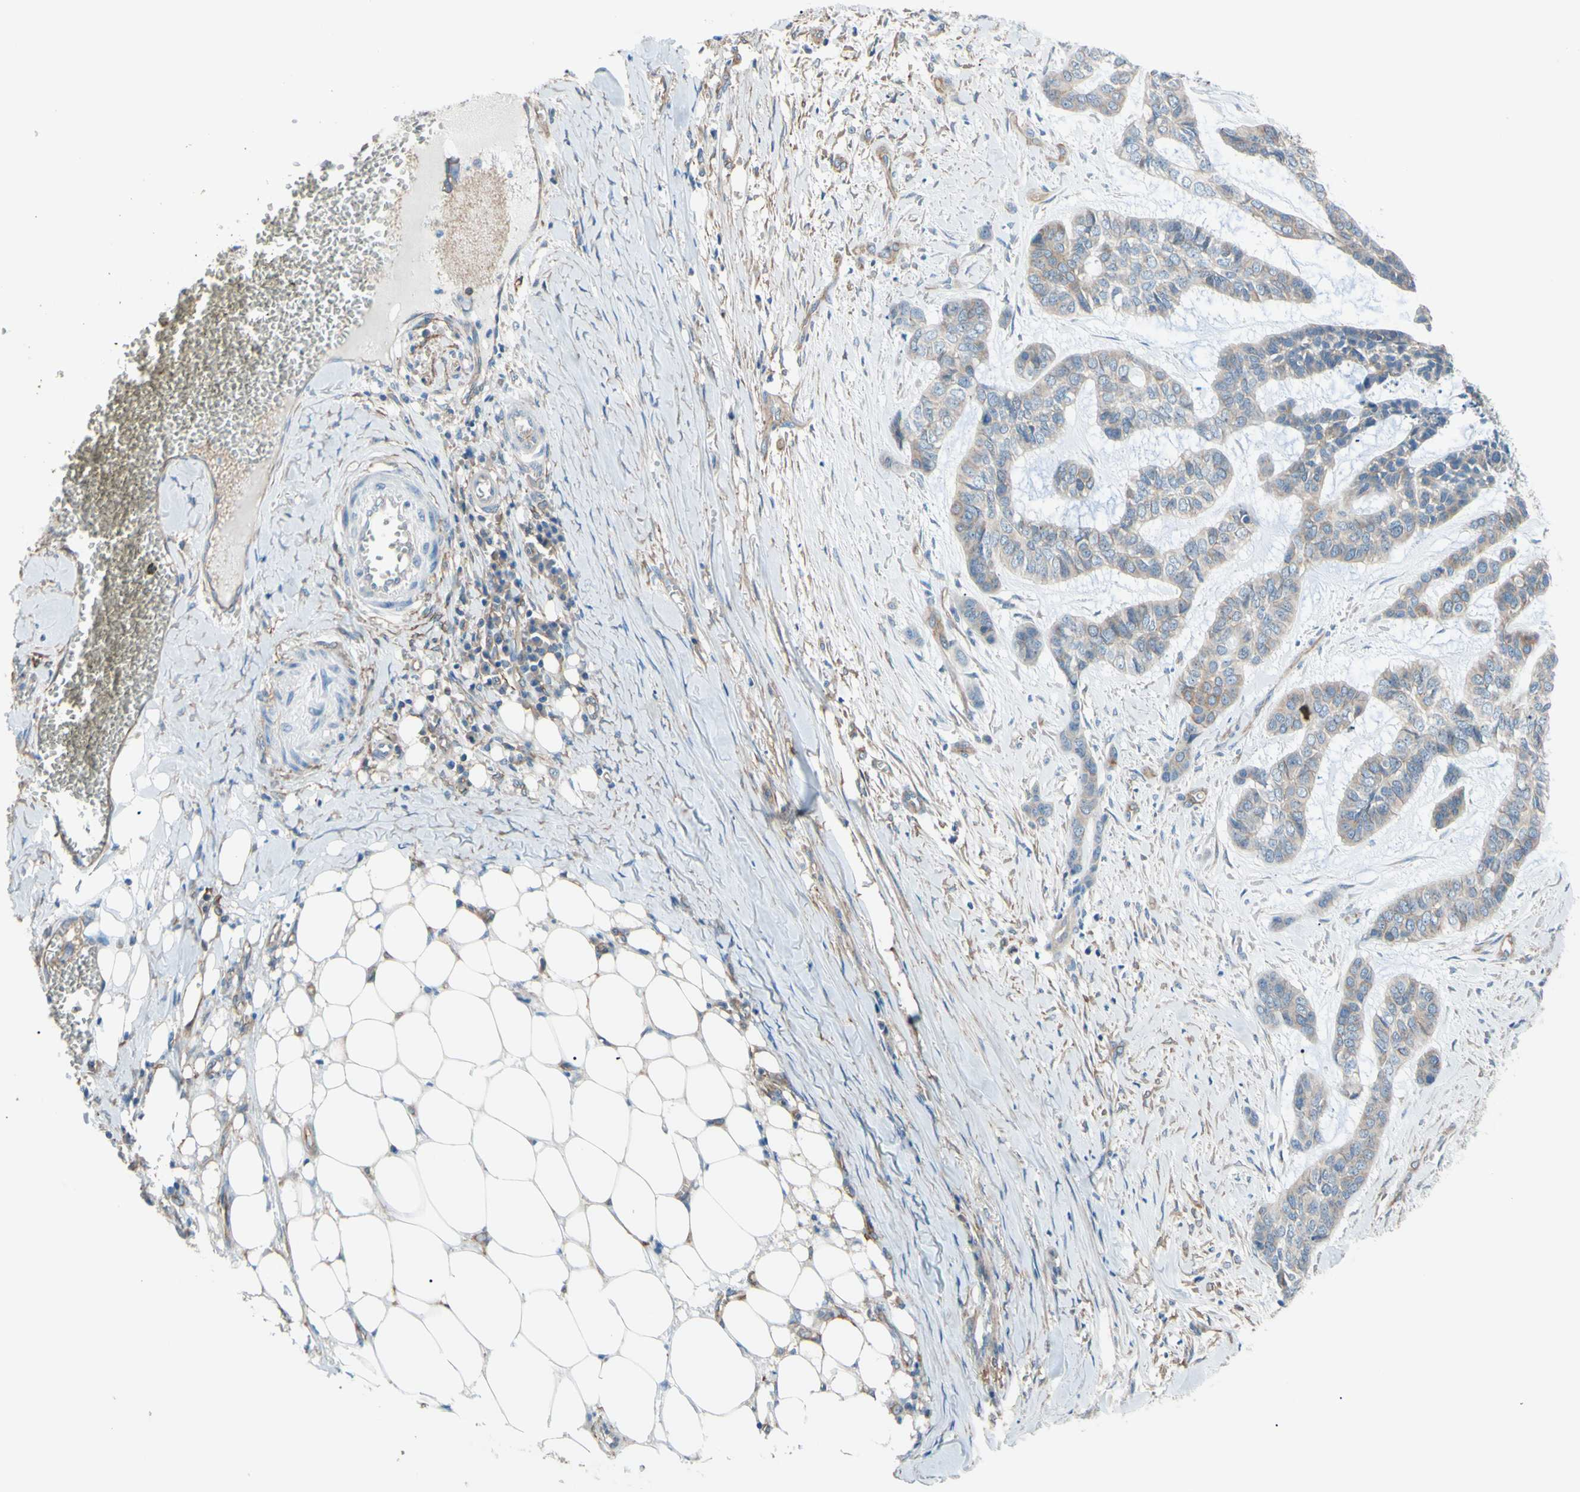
{"staining": {"intensity": "weak", "quantity": ">75%", "location": "cytoplasmic/membranous"}, "tissue": "skin cancer", "cell_type": "Tumor cells", "image_type": "cancer", "snomed": [{"axis": "morphology", "description": "Basal cell carcinoma"}, {"axis": "topography", "description": "Skin"}], "caption": "IHC photomicrograph of human skin cancer stained for a protein (brown), which reveals low levels of weak cytoplasmic/membranous staining in approximately >75% of tumor cells.", "gene": "ADD1", "patient": {"sex": "female", "age": 64}}